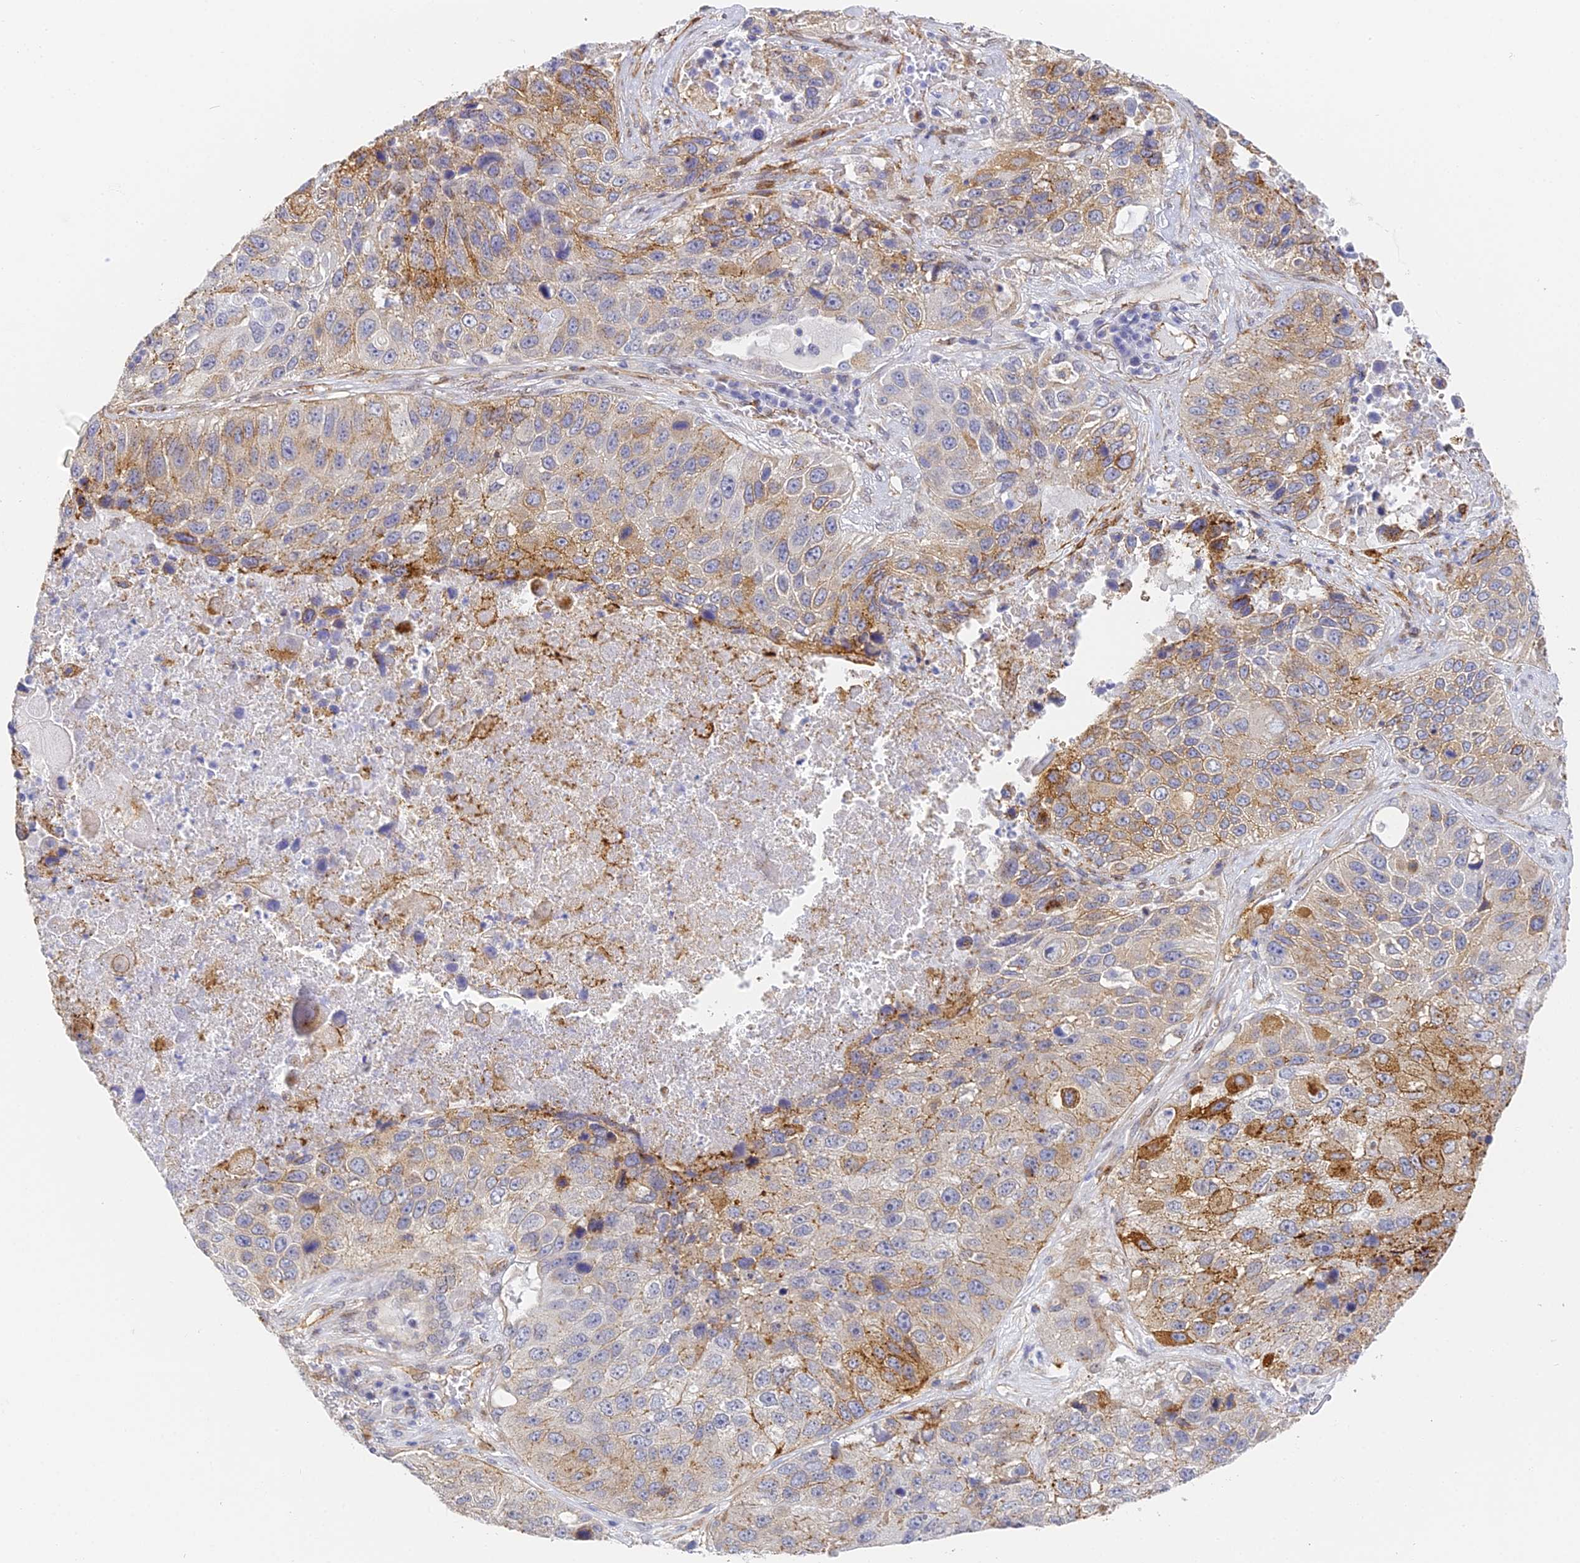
{"staining": {"intensity": "strong", "quantity": "<25%", "location": "cytoplasmic/membranous"}, "tissue": "lung cancer", "cell_type": "Tumor cells", "image_type": "cancer", "snomed": [{"axis": "morphology", "description": "Squamous cell carcinoma, NOS"}, {"axis": "topography", "description": "Lung"}], "caption": "Lung cancer stained with DAB immunohistochemistry (IHC) displays medium levels of strong cytoplasmic/membranous positivity in about <25% of tumor cells.", "gene": "GJA1", "patient": {"sex": "male", "age": 61}}